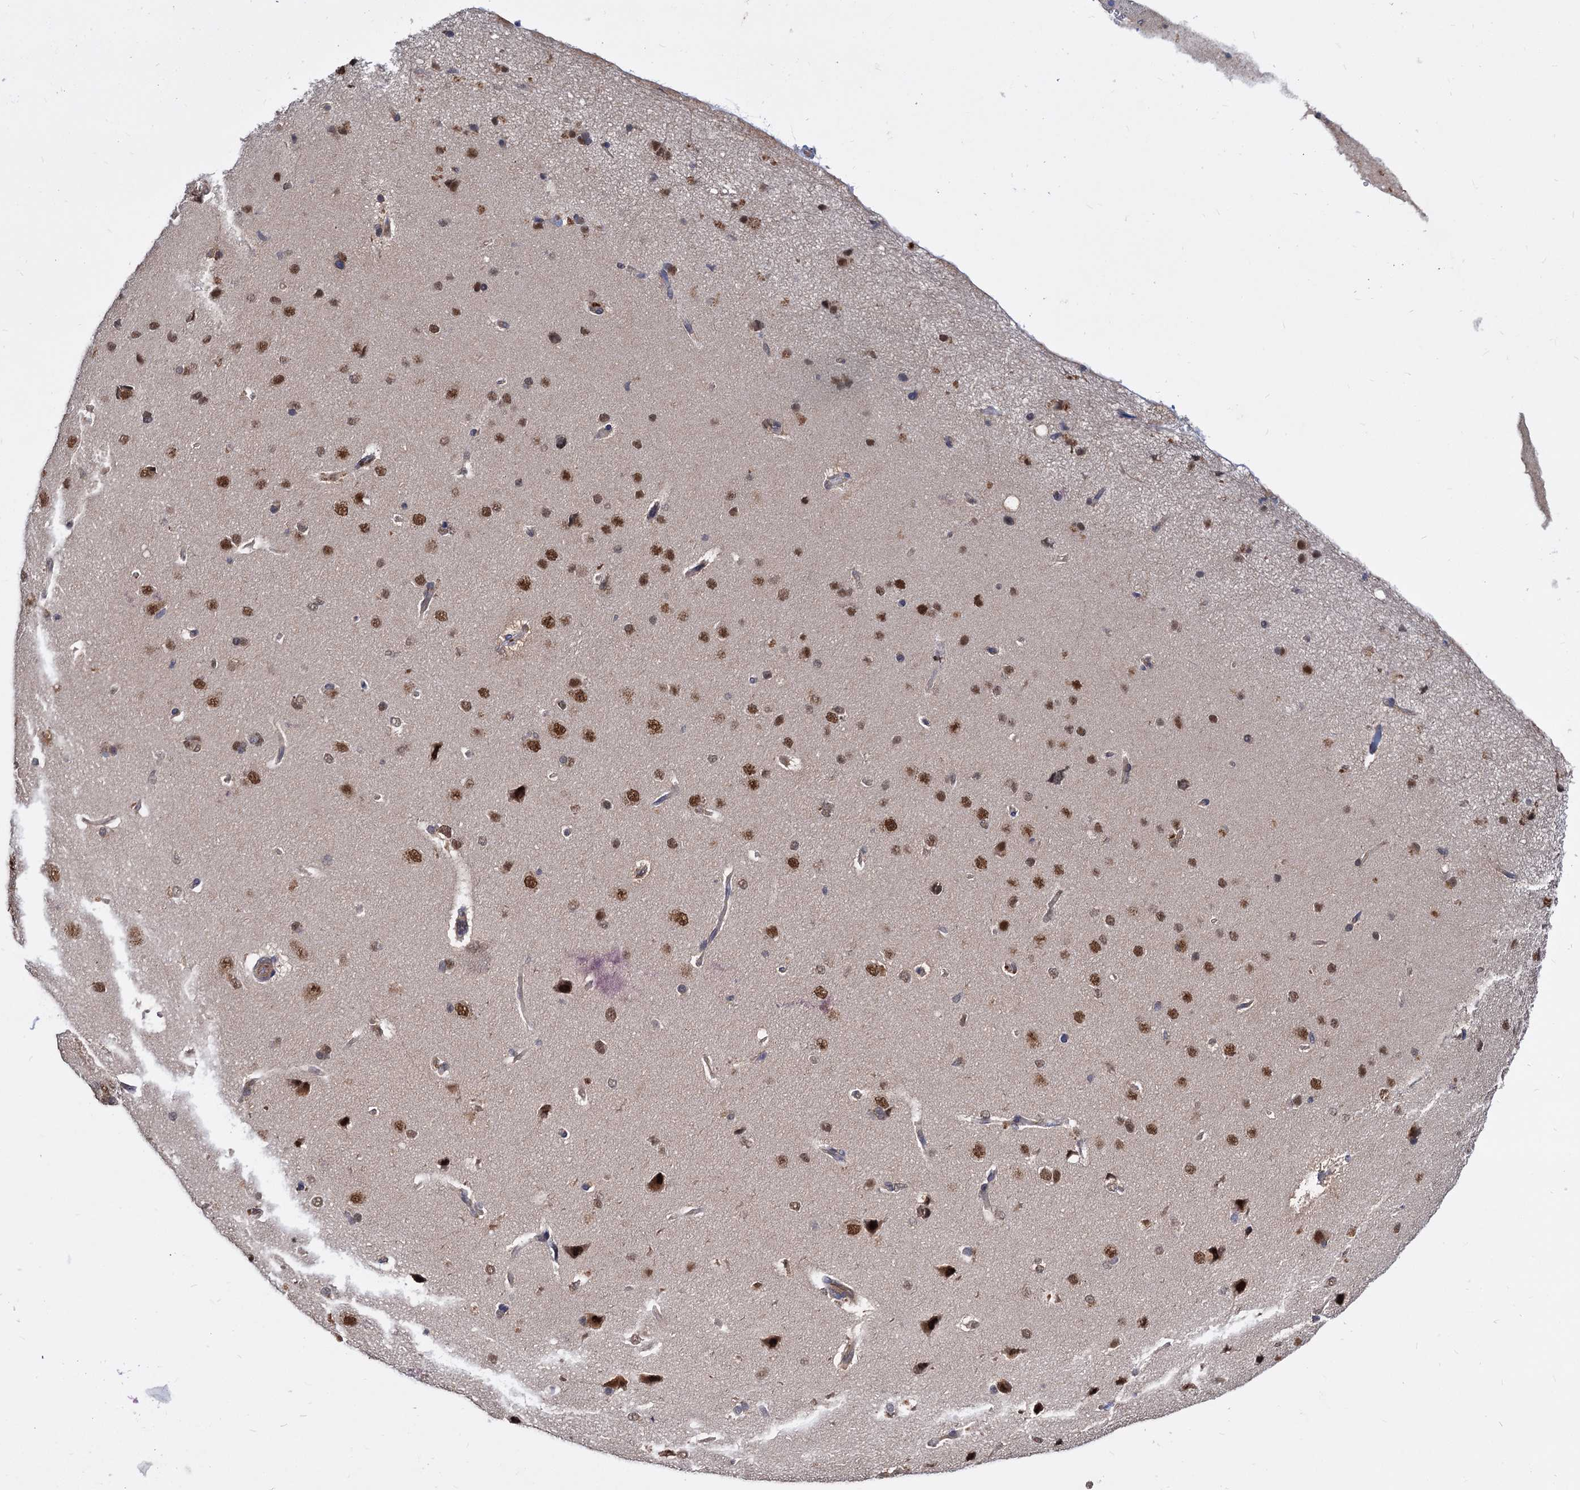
{"staining": {"intensity": "negative", "quantity": "none", "location": "none"}, "tissue": "cerebral cortex", "cell_type": "Endothelial cells", "image_type": "normal", "snomed": [{"axis": "morphology", "description": "Normal tissue, NOS"}, {"axis": "topography", "description": "Cerebral cortex"}], "caption": "Endothelial cells are negative for protein expression in normal human cerebral cortex. Nuclei are stained in blue.", "gene": "PSMD4", "patient": {"sex": "male", "age": 62}}